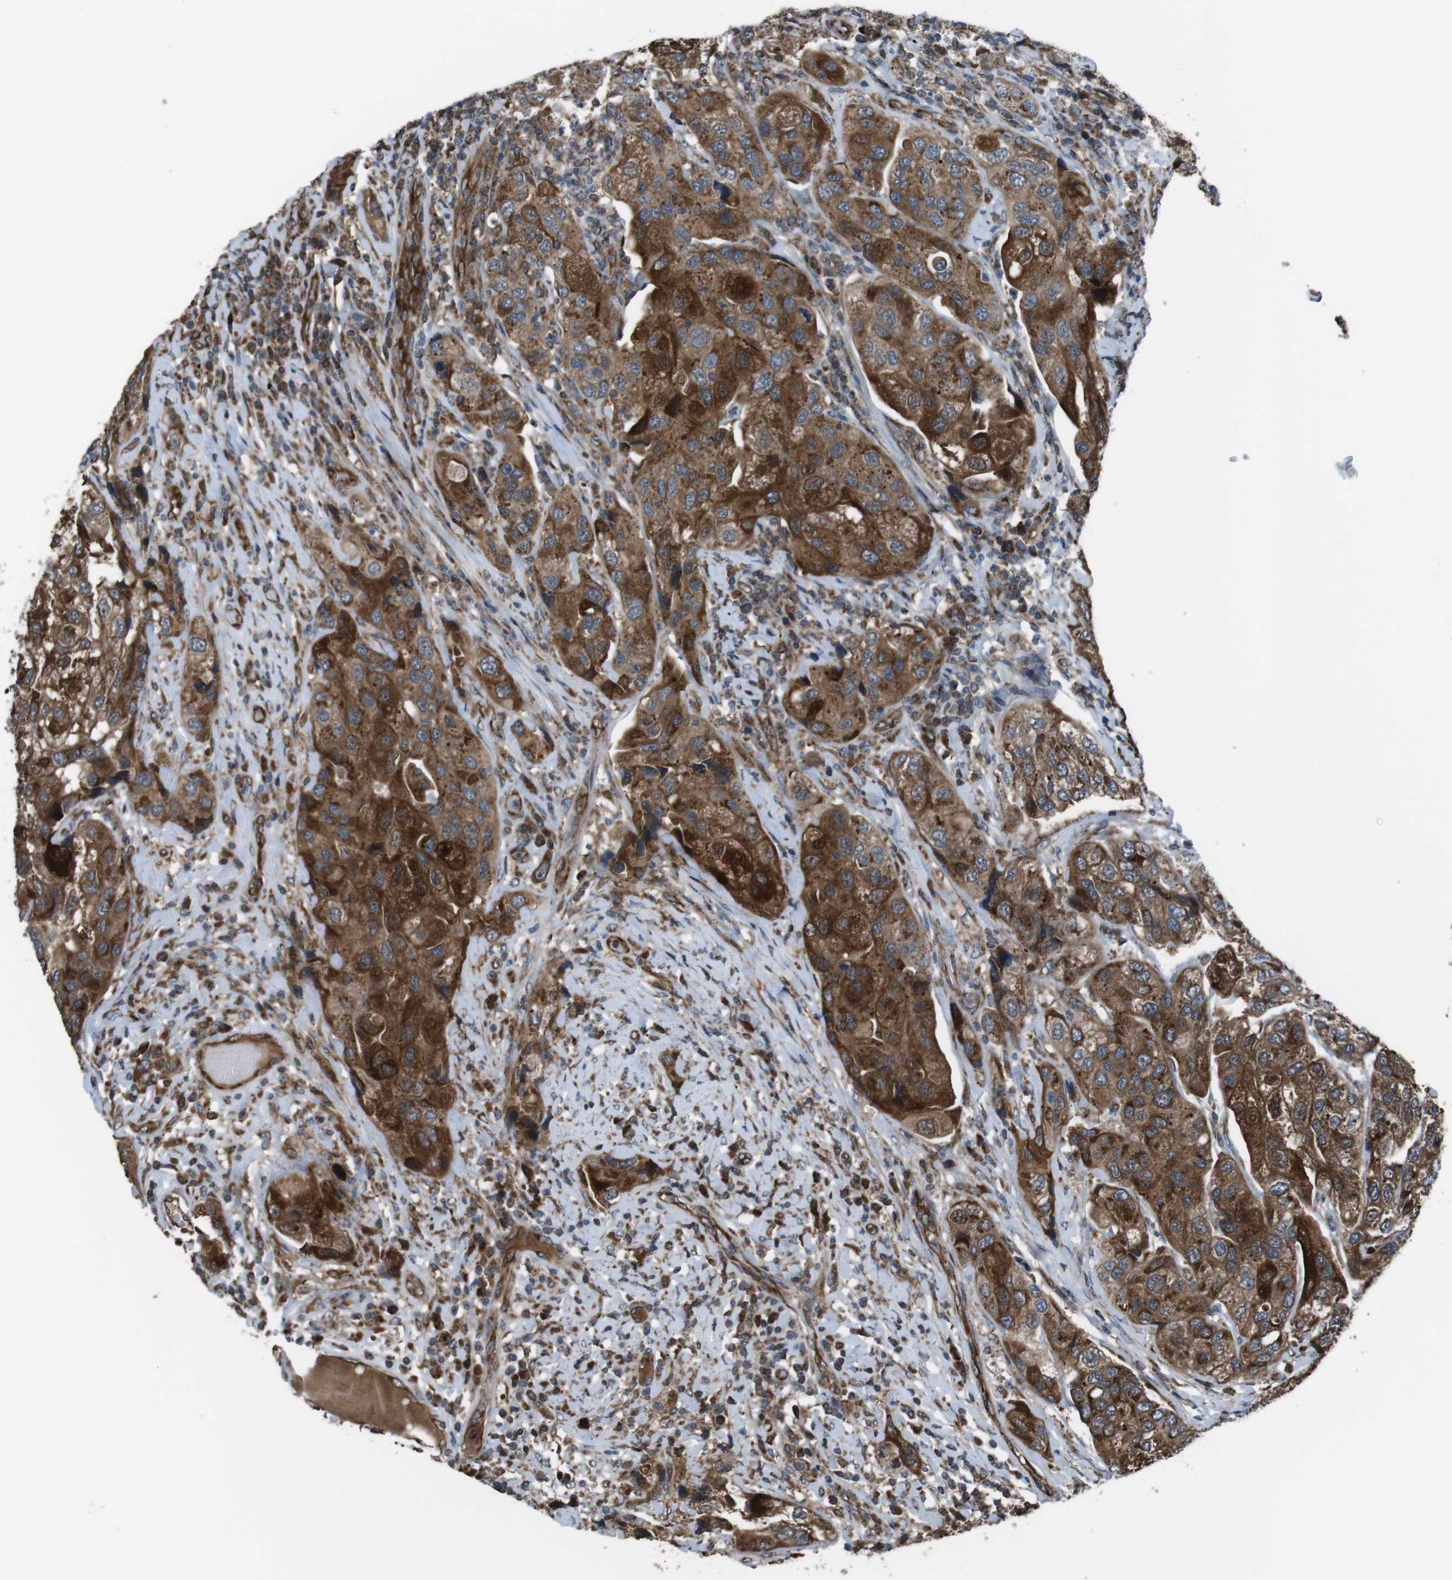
{"staining": {"intensity": "strong", "quantity": ">75%", "location": "cytoplasmic/membranous"}, "tissue": "urothelial cancer", "cell_type": "Tumor cells", "image_type": "cancer", "snomed": [{"axis": "morphology", "description": "Urothelial carcinoma, High grade"}, {"axis": "topography", "description": "Urinary bladder"}], "caption": "Protein positivity by IHC shows strong cytoplasmic/membranous expression in approximately >75% of tumor cells in urothelial cancer.", "gene": "GIMAP8", "patient": {"sex": "female", "age": 64}}